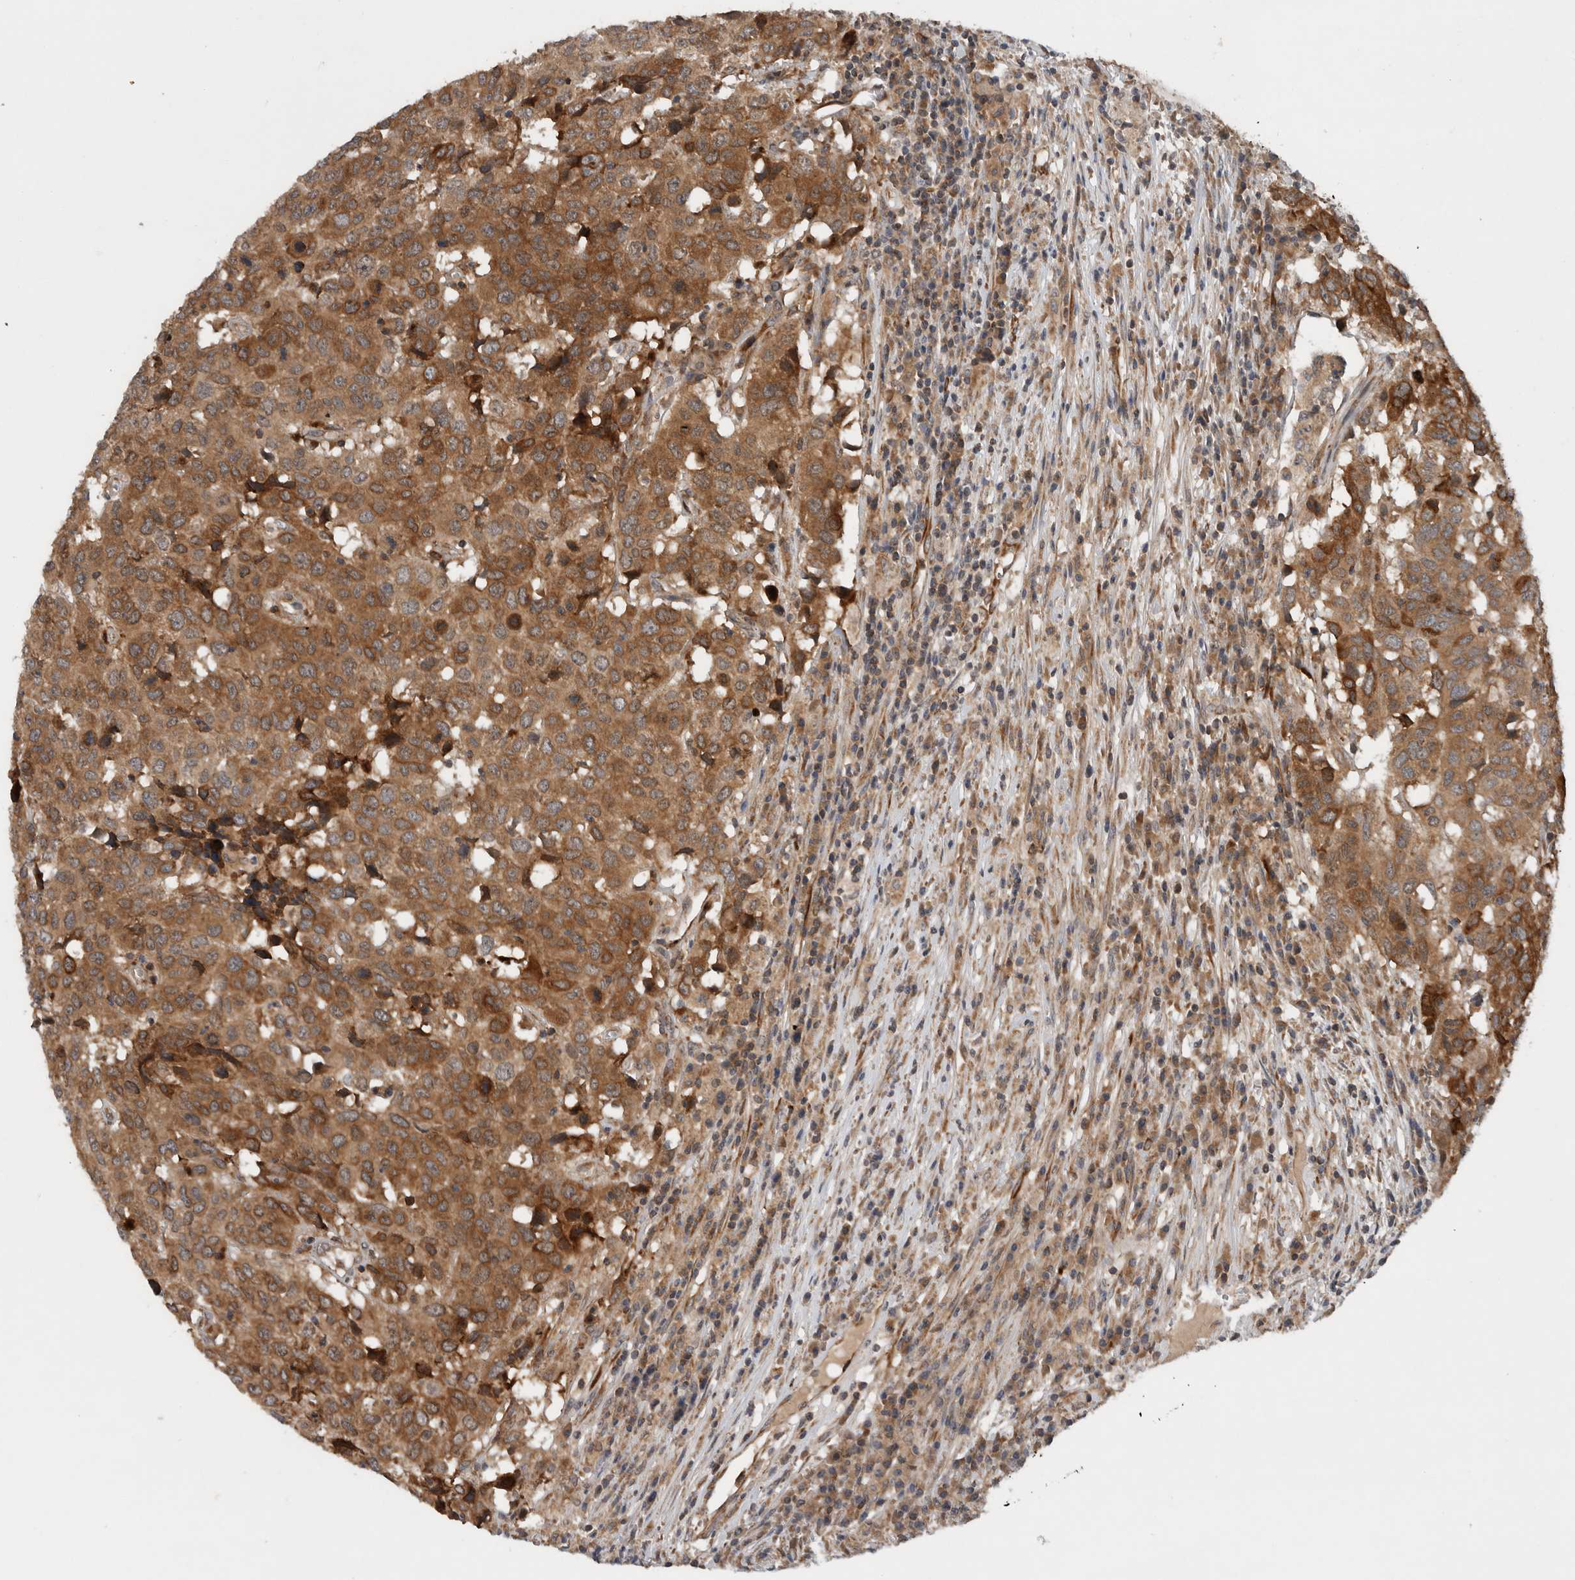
{"staining": {"intensity": "strong", "quantity": ">75%", "location": "cytoplasmic/membranous"}, "tissue": "head and neck cancer", "cell_type": "Tumor cells", "image_type": "cancer", "snomed": [{"axis": "morphology", "description": "Squamous cell carcinoma, NOS"}, {"axis": "topography", "description": "Head-Neck"}], "caption": "Strong cytoplasmic/membranous staining for a protein is present in about >75% of tumor cells of head and neck cancer using immunohistochemistry.", "gene": "PDCD2", "patient": {"sex": "male", "age": 66}}